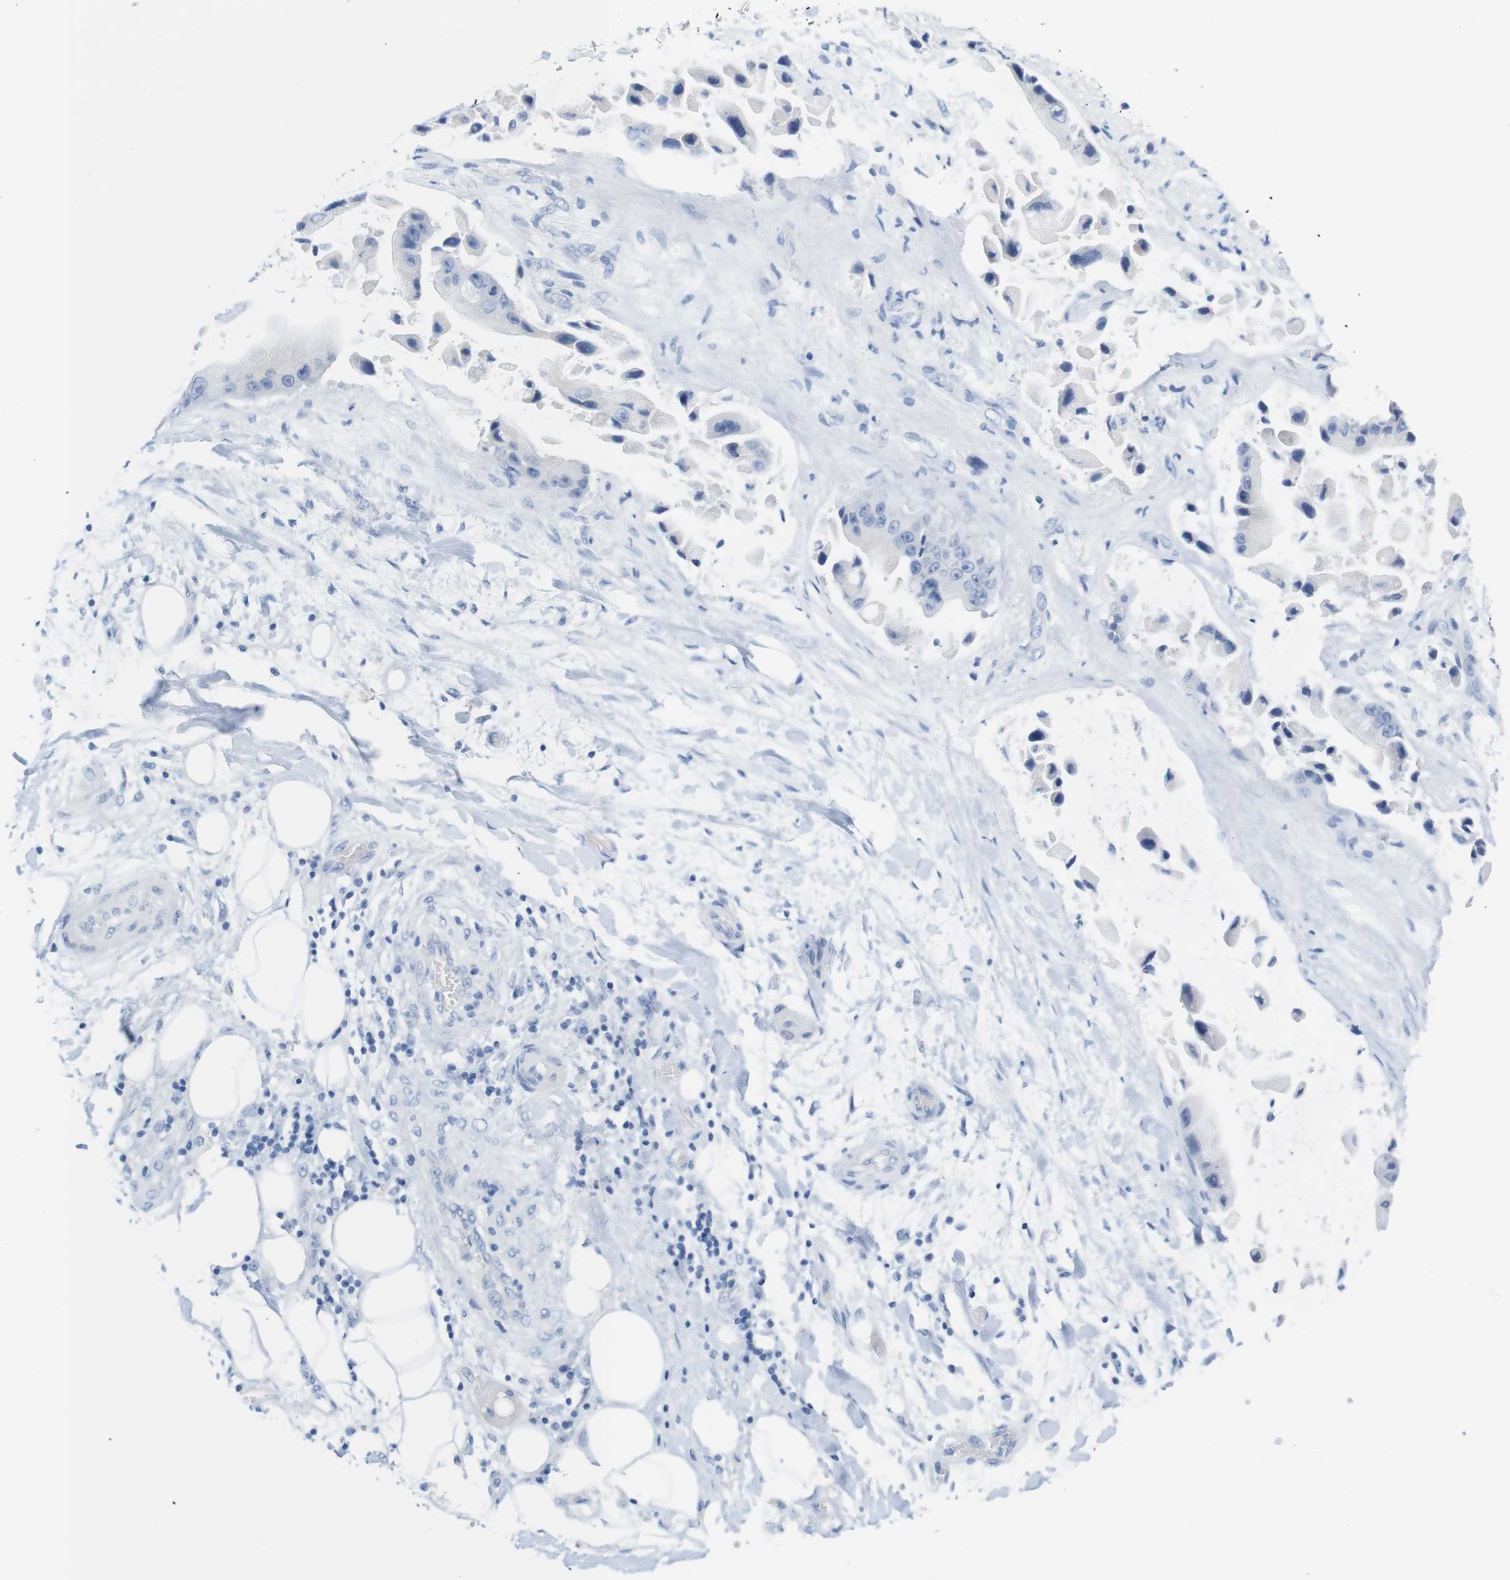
{"staining": {"intensity": "negative", "quantity": "none", "location": "none"}, "tissue": "adipose tissue", "cell_type": "Adipocytes", "image_type": "normal", "snomed": [{"axis": "morphology", "description": "Normal tissue, NOS"}, {"axis": "morphology", "description": "Cholangiocarcinoma"}, {"axis": "topography", "description": "Liver"}, {"axis": "topography", "description": "Peripheral nerve tissue"}], "caption": "Human adipose tissue stained for a protein using immunohistochemistry exhibits no staining in adipocytes.", "gene": "LAG3", "patient": {"sex": "male", "age": 50}}